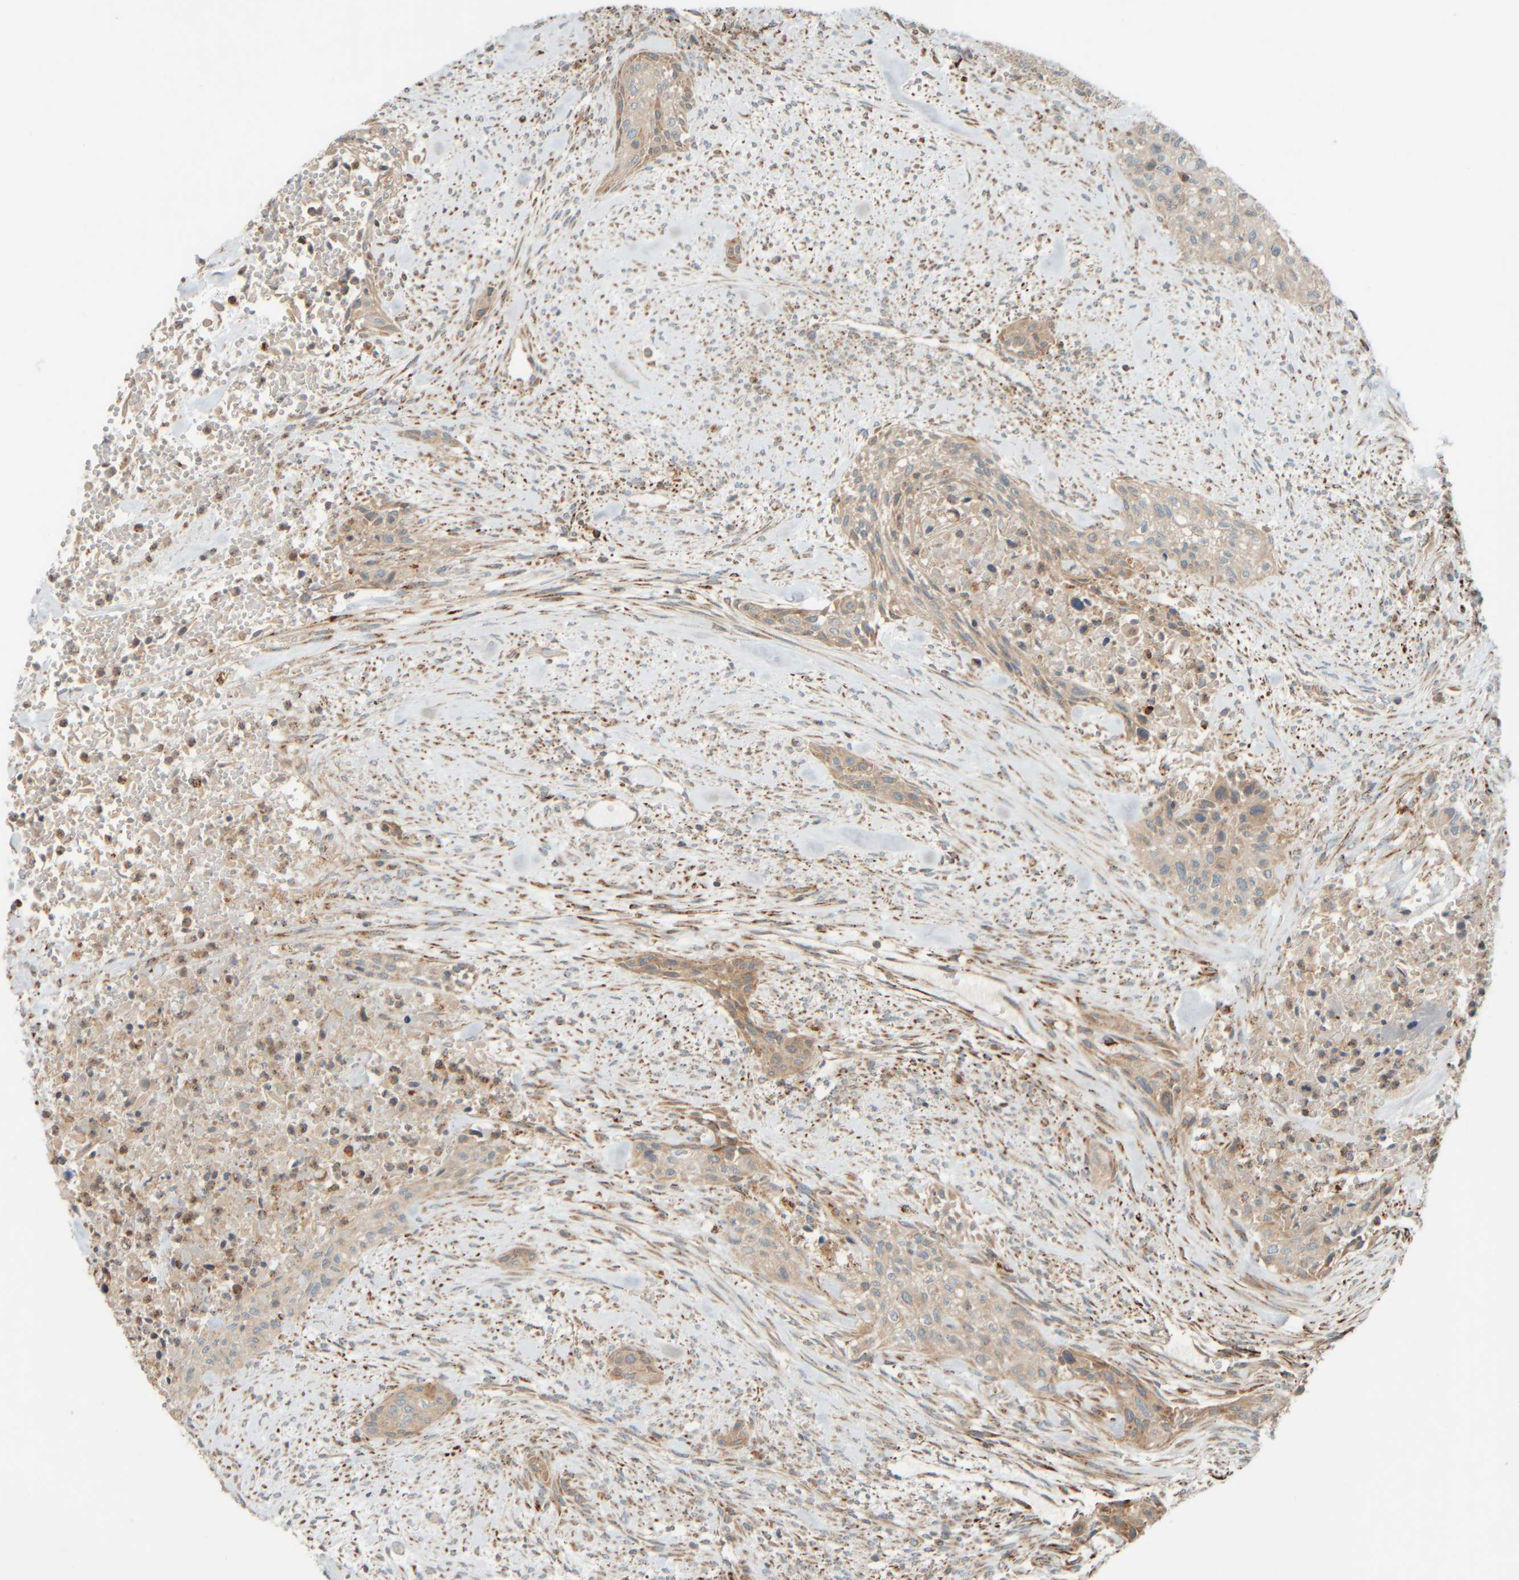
{"staining": {"intensity": "weak", "quantity": ">75%", "location": "cytoplasmic/membranous"}, "tissue": "urothelial cancer", "cell_type": "Tumor cells", "image_type": "cancer", "snomed": [{"axis": "morphology", "description": "Urothelial carcinoma, High grade"}, {"axis": "topography", "description": "Urinary bladder"}], "caption": "This micrograph exhibits urothelial carcinoma (high-grade) stained with immunohistochemistry (IHC) to label a protein in brown. The cytoplasmic/membranous of tumor cells show weak positivity for the protein. Nuclei are counter-stained blue.", "gene": "SPAG5", "patient": {"sex": "male", "age": 35}}